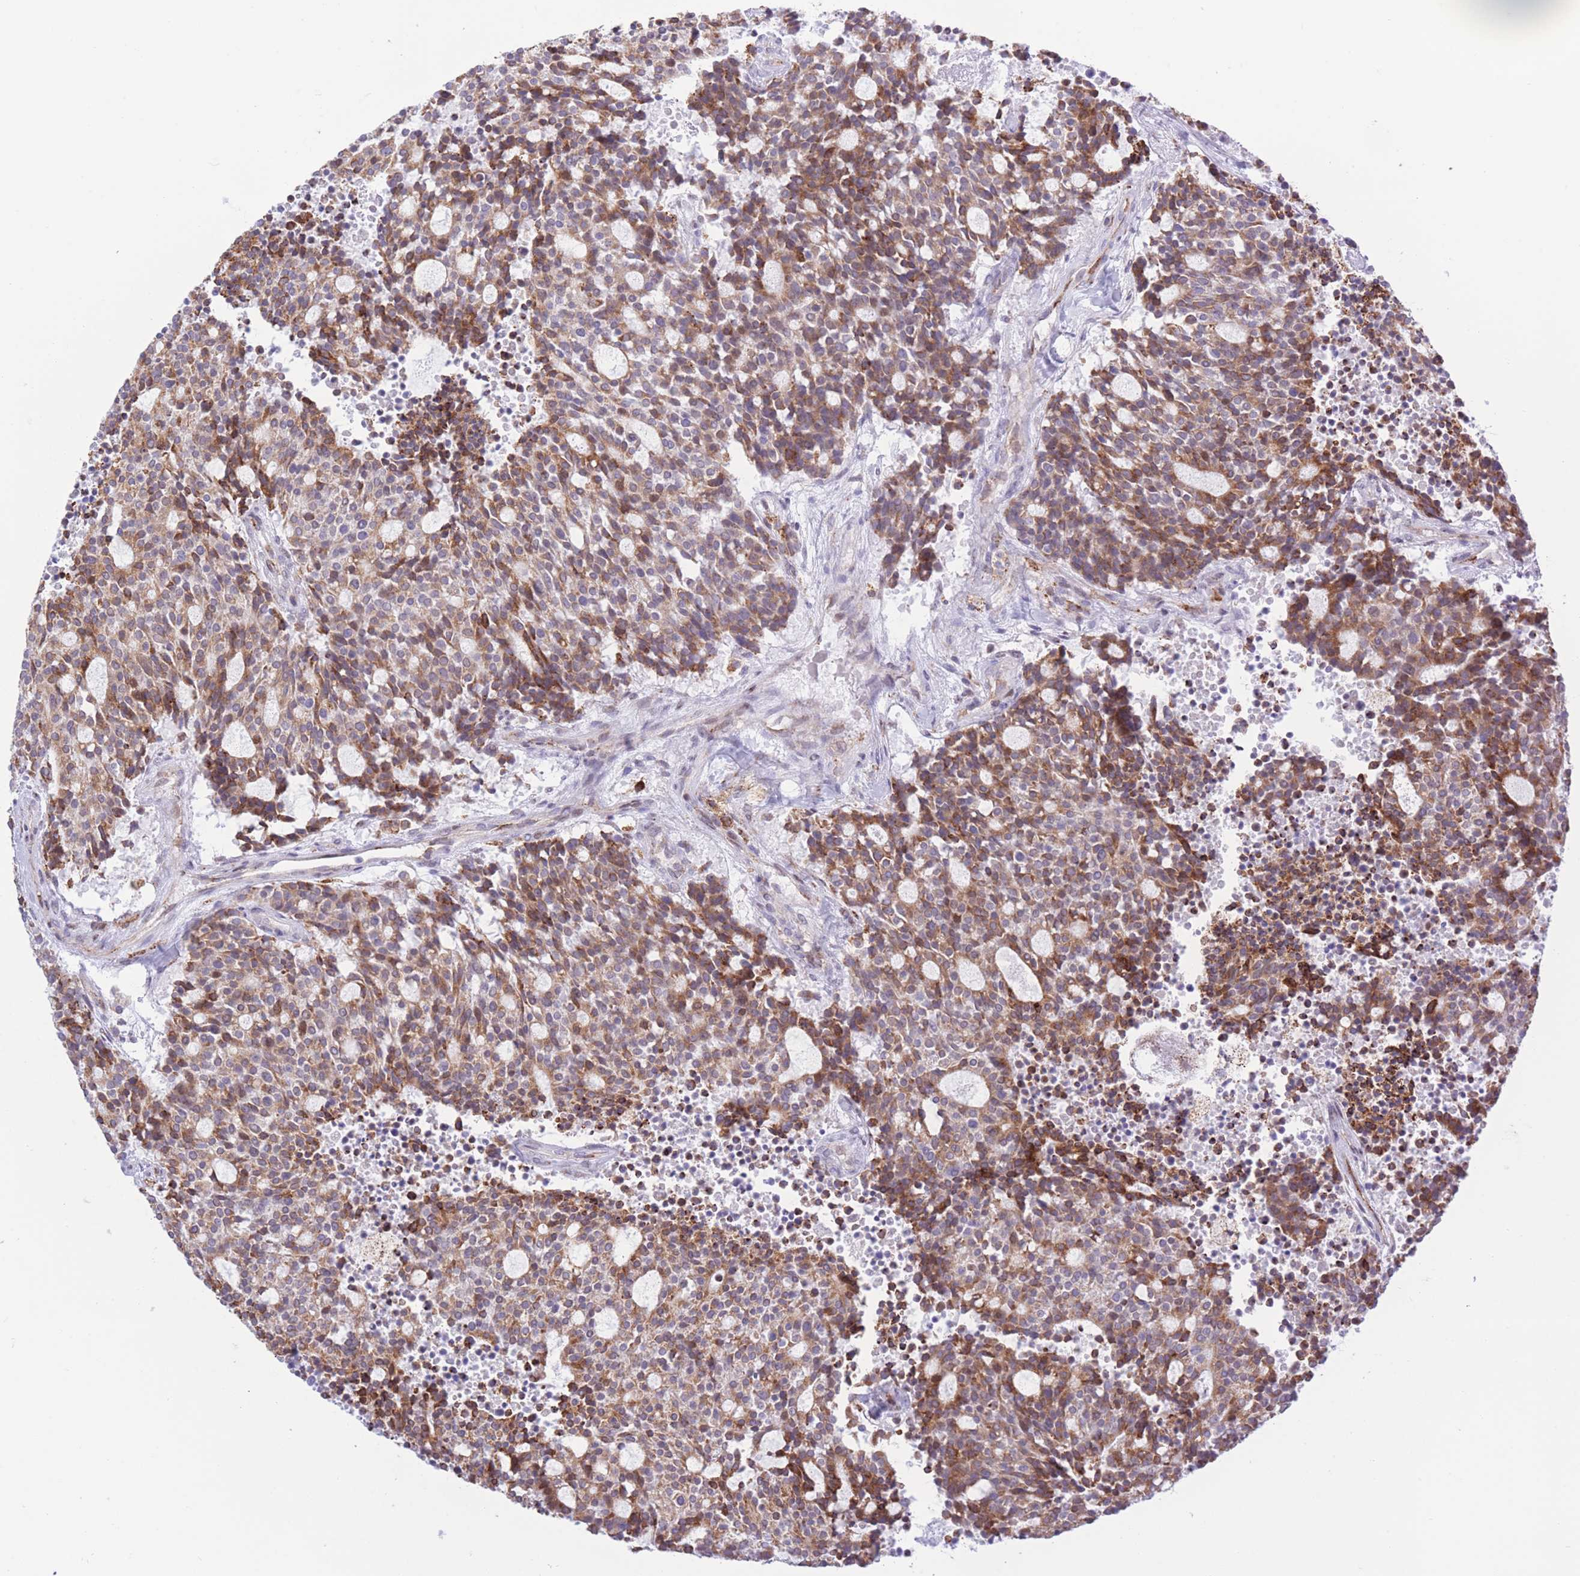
{"staining": {"intensity": "moderate", "quantity": ">75%", "location": "cytoplasmic/membranous"}, "tissue": "carcinoid", "cell_type": "Tumor cells", "image_type": "cancer", "snomed": [{"axis": "morphology", "description": "Carcinoid, malignant, NOS"}, {"axis": "topography", "description": "Pancreas"}], "caption": "Protein analysis of carcinoid tissue shows moderate cytoplasmic/membranous positivity in about >75% of tumor cells. Immunohistochemistry (ihc) stains the protein of interest in brown and the nuclei are stained blue.", "gene": "MYDGF", "patient": {"sex": "female", "age": 54}}